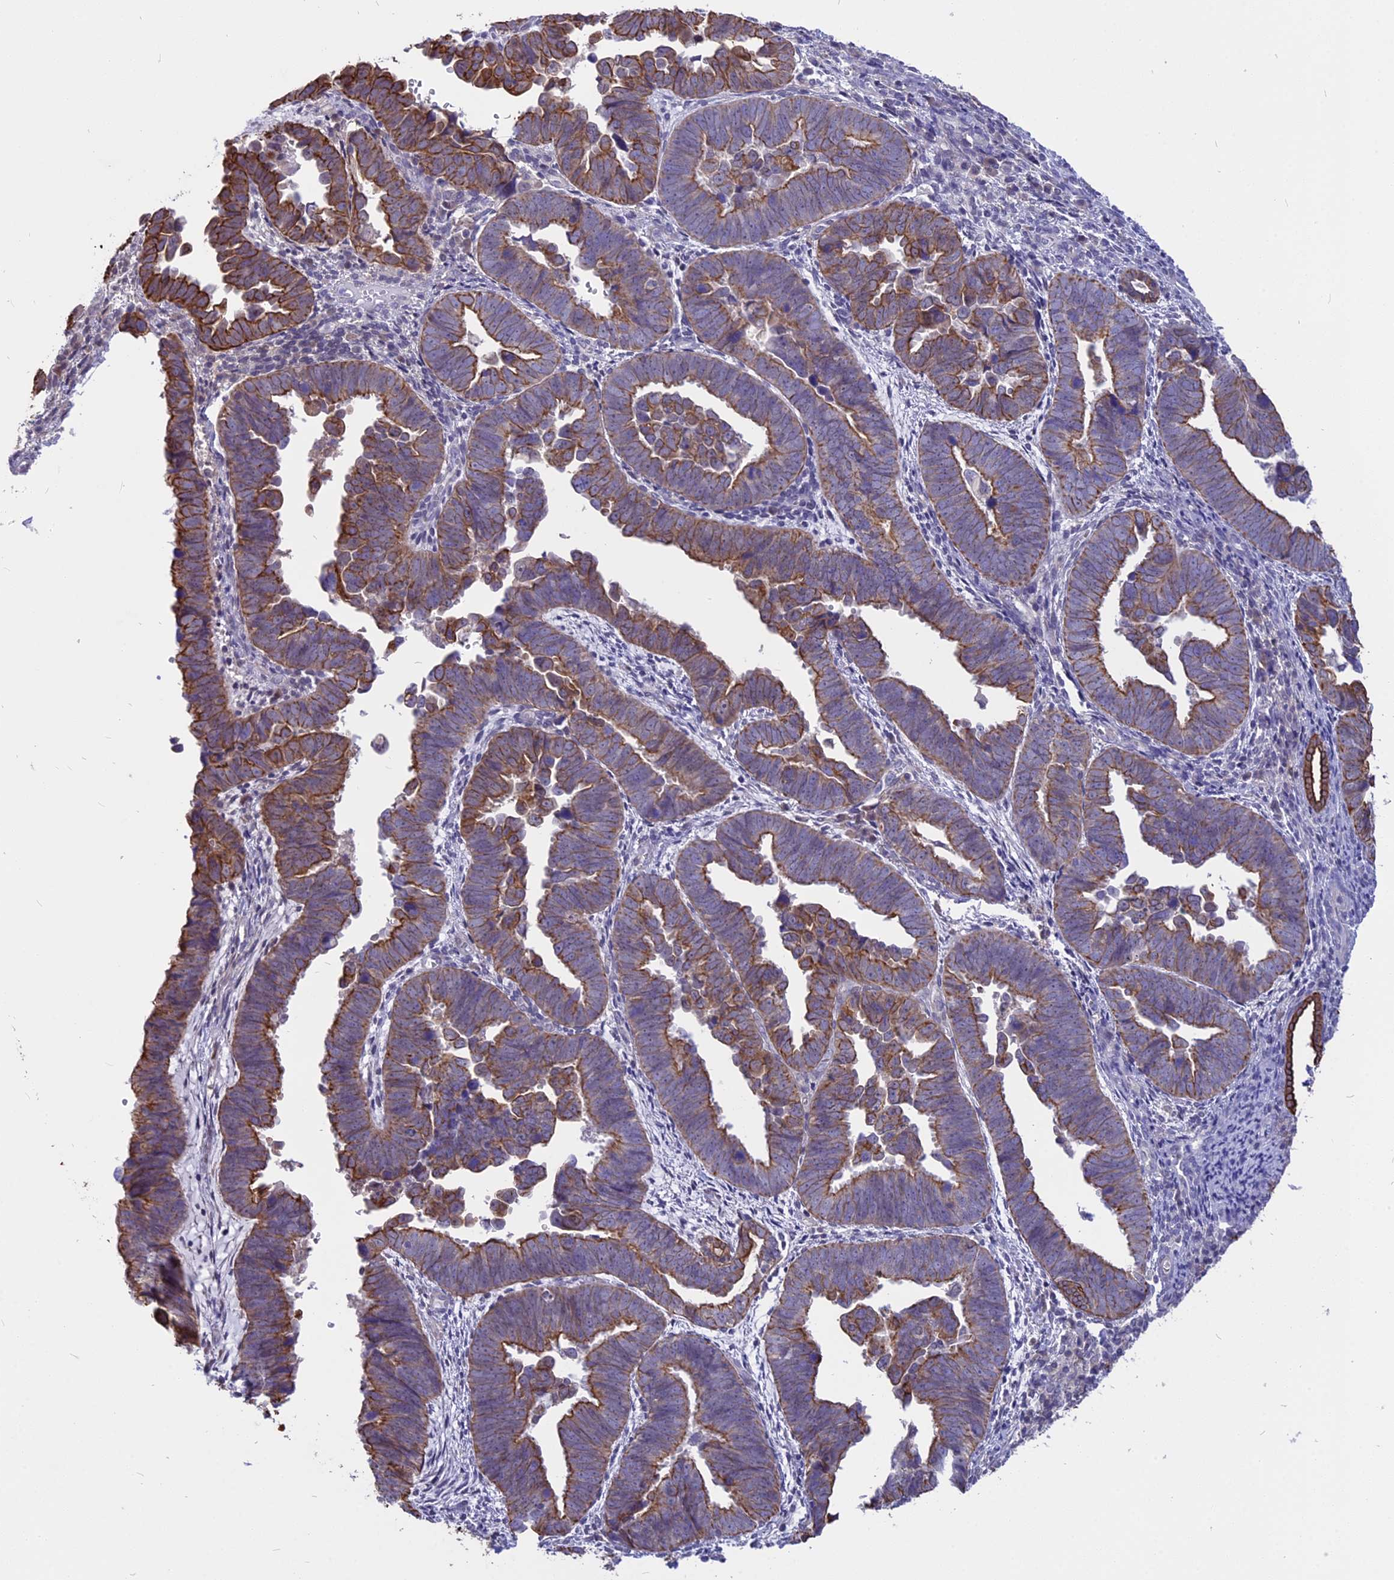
{"staining": {"intensity": "strong", "quantity": ">75%", "location": "cytoplasmic/membranous"}, "tissue": "endometrial cancer", "cell_type": "Tumor cells", "image_type": "cancer", "snomed": [{"axis": "morphology", "description": "Adenocarcinoma, NOS"}, {"axis": "topography", "description": "Endometrium"}], "caption": "A brown stain highlights strong cytoplasmic/membranous staining of a protein in human endometrial cancer (adenocarcinoma) tumor cells.", "gene": "STUB1", "patient": {"sex": "female", "age": 75}}